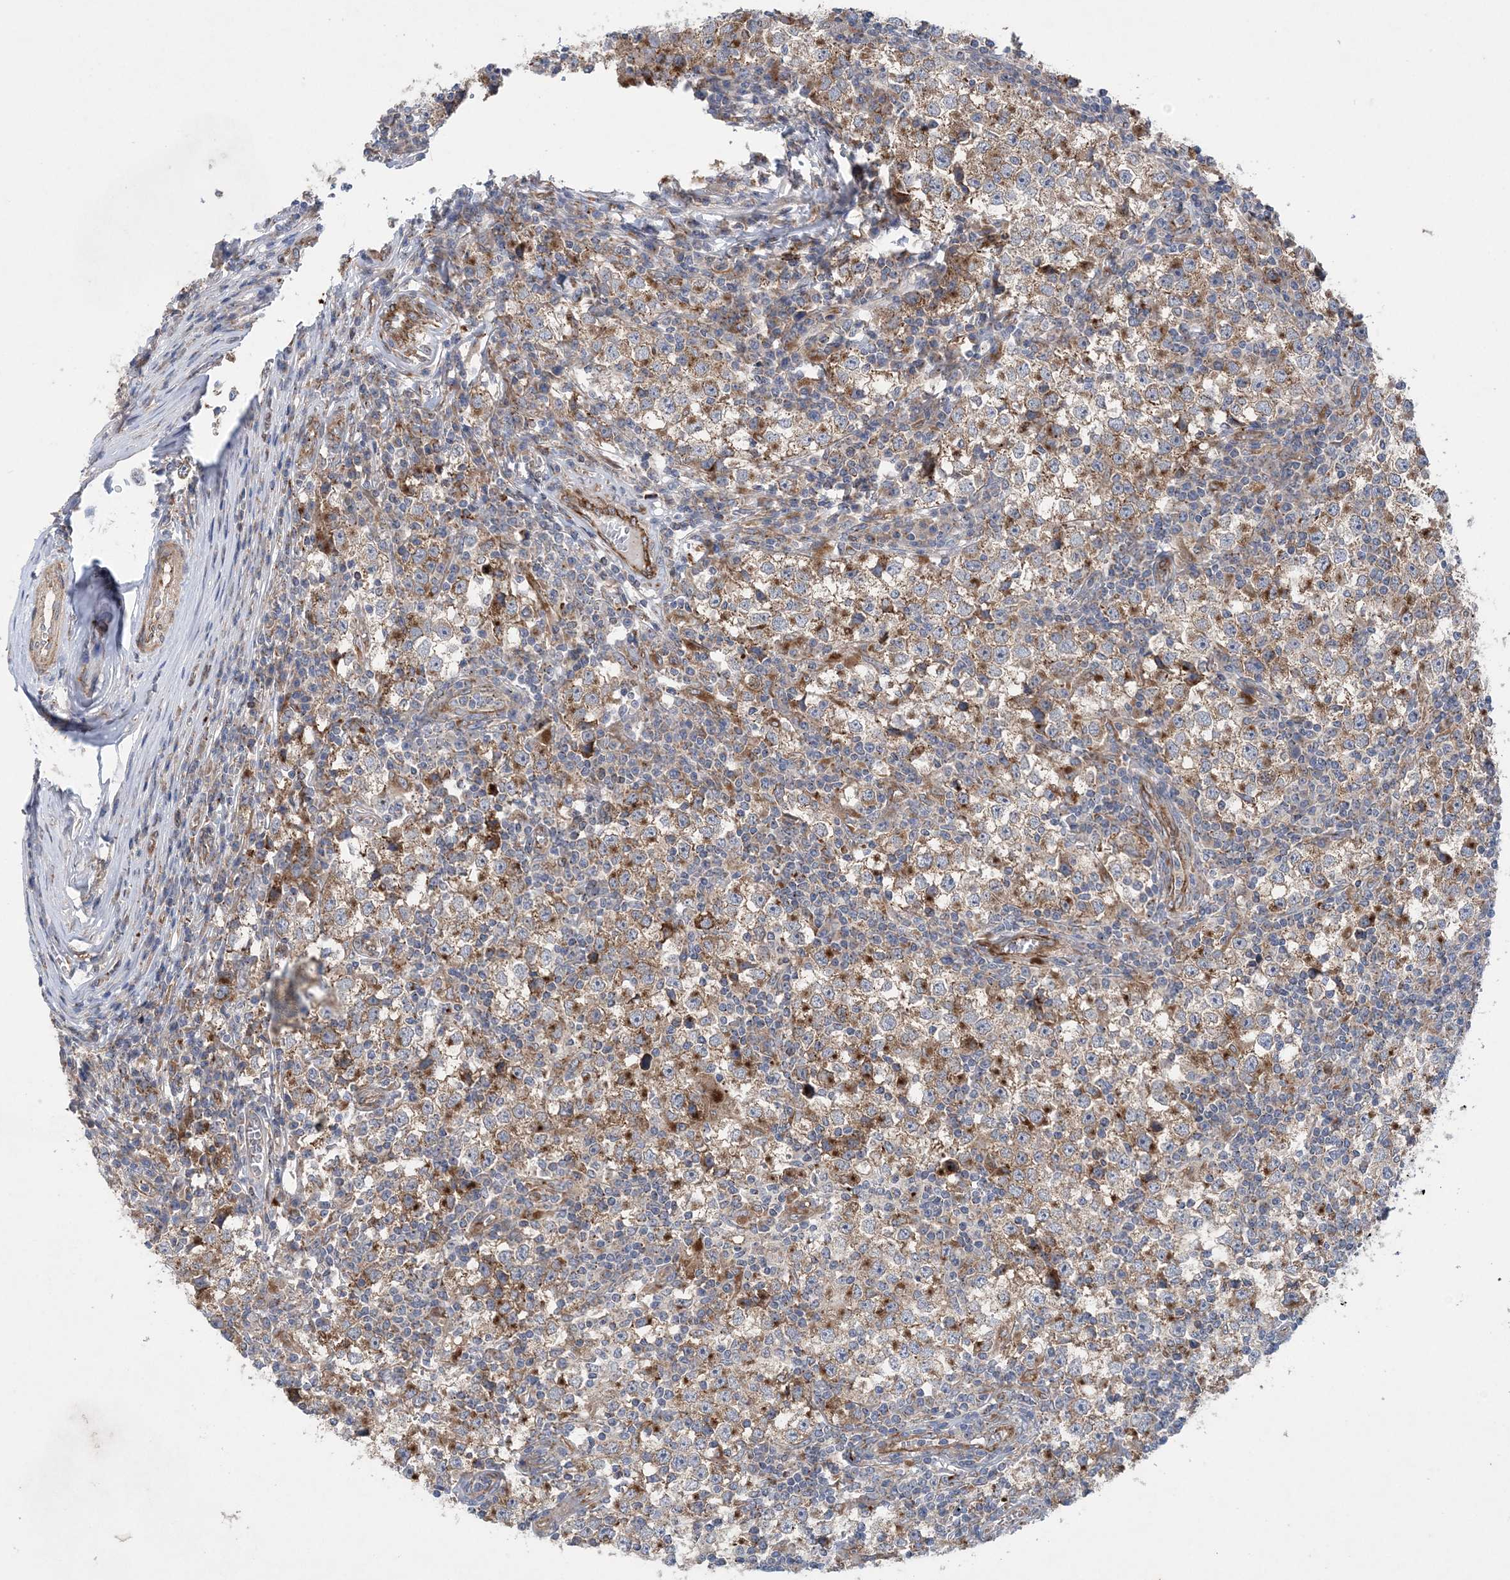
{"staining": {"intensity": "moderate", "quantity": ">75%", "location": "cytoplasmic/membranous"}, "tissue": "testis cancer", "cell_type": "Tumor cells", "image_type": "cancer", "snomed": [{"axis": "morphology", "description": "Seminoma, NOS"}, {"axis": "topography", "description": "Testis"}], "caption": "Human testis cancer (seminoma) stained with a protein marker shows moderate staining in tumor cells.", "gene": "PTTG1IP", "patient": {"sex": "male", "age": 65}}